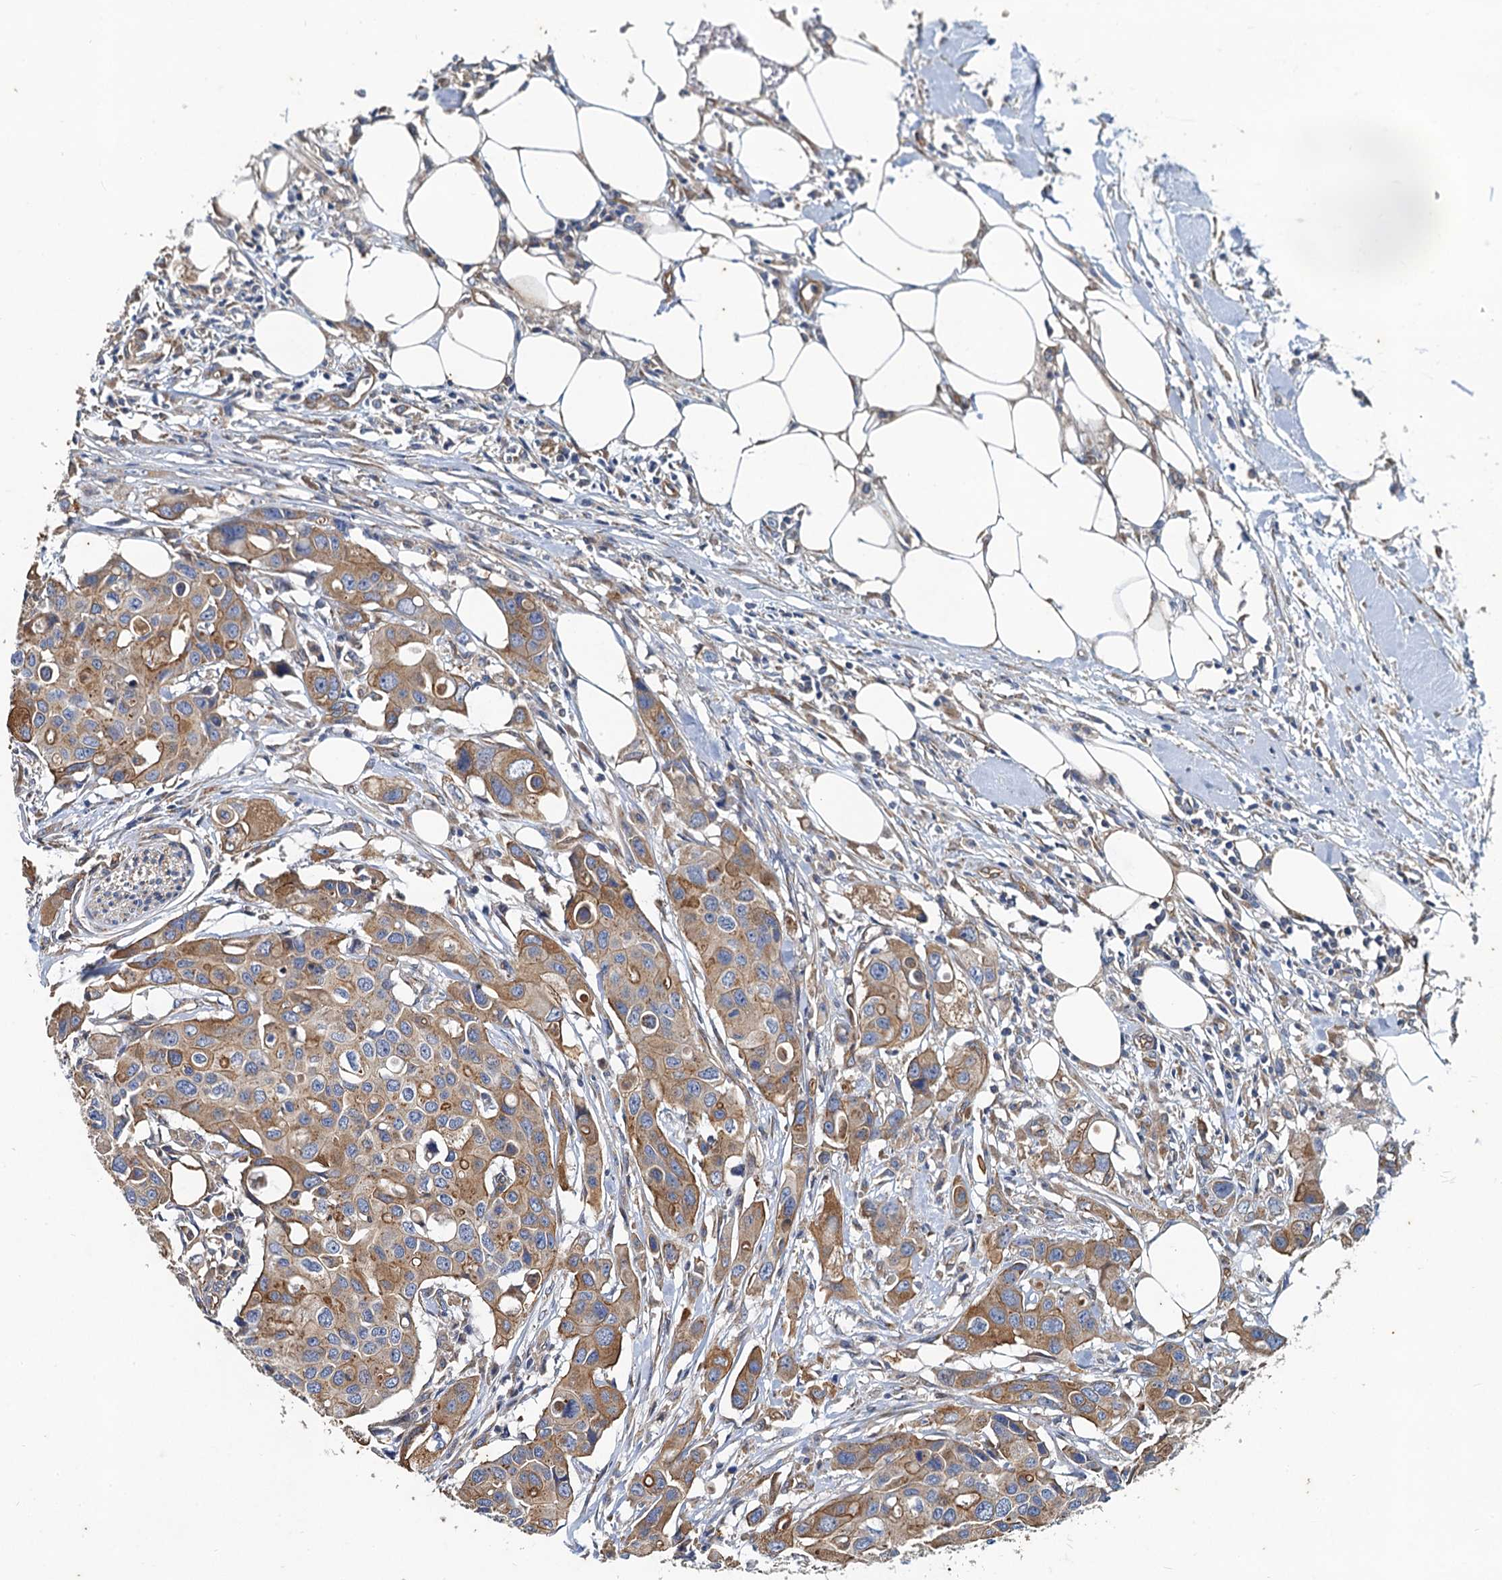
{"staining": {"intensity": "moderate", "quantity": ">75%", "location": "cytoplasmic/membranous"}, "tissue": "colorectal cancer", "cell_type": "Tumor cells", "image_type": "cancer", "snomed": [{"axis": "morphology", "description": "Adenocarcinoma, NOS"}, {"axis": "topography", "description": "Colon"}], "caption": "DAB (3,3'-diaminobenzidine) immunohistochemical staining of human colorectal cancer demonstrates moderate cytoplasmic/membranous protein staining in about >75% of tumor cells. The staining is performed using DAB brown chromogen to label protein expression. The nuclei are counter-stained blue using hematoxylin.", "gene": "NGRN", "patient": {"sex": "male", "age": 77}}